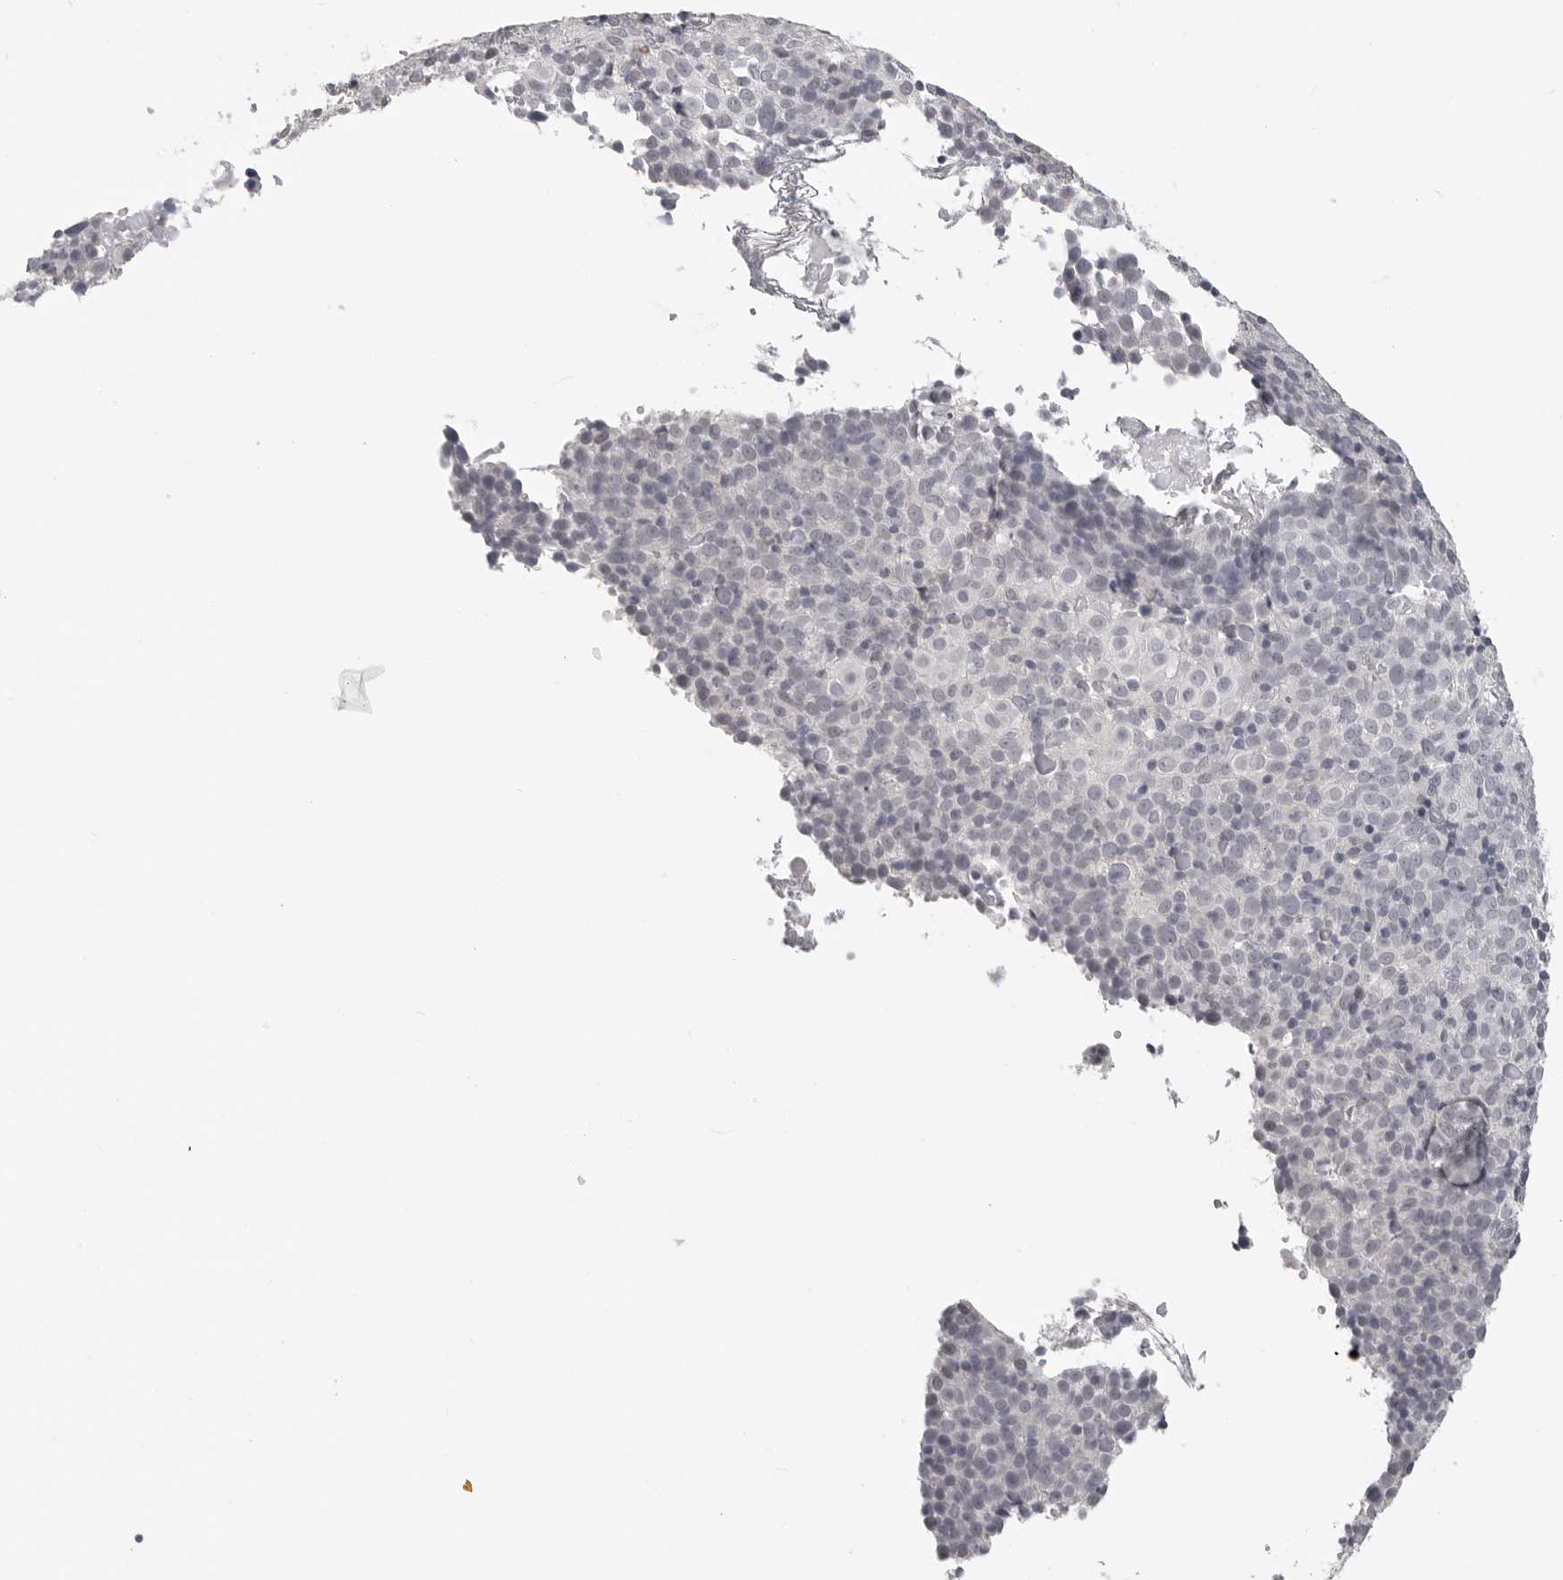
{"staining": {"intensity": "negative", "quantity": "none", "location": "none"}, "tissue": "cervical cancer", "cell_type": "Tumor cells", "image_type": "cancer", "snomed": [{"axis": "morphology", "description": "Squamous cell carcinoma, NOS"}, {"axis": "topography", "description": "Cervix"}], "caption": "IHC photomicrograph of neoplastic tissue: cervical squamous cell carcinoma stained with DAB demonstrates no significant protein expression in tumor cells.", "gene": "HMGCS2", "patient": {"sex": "female", "age": 74}}